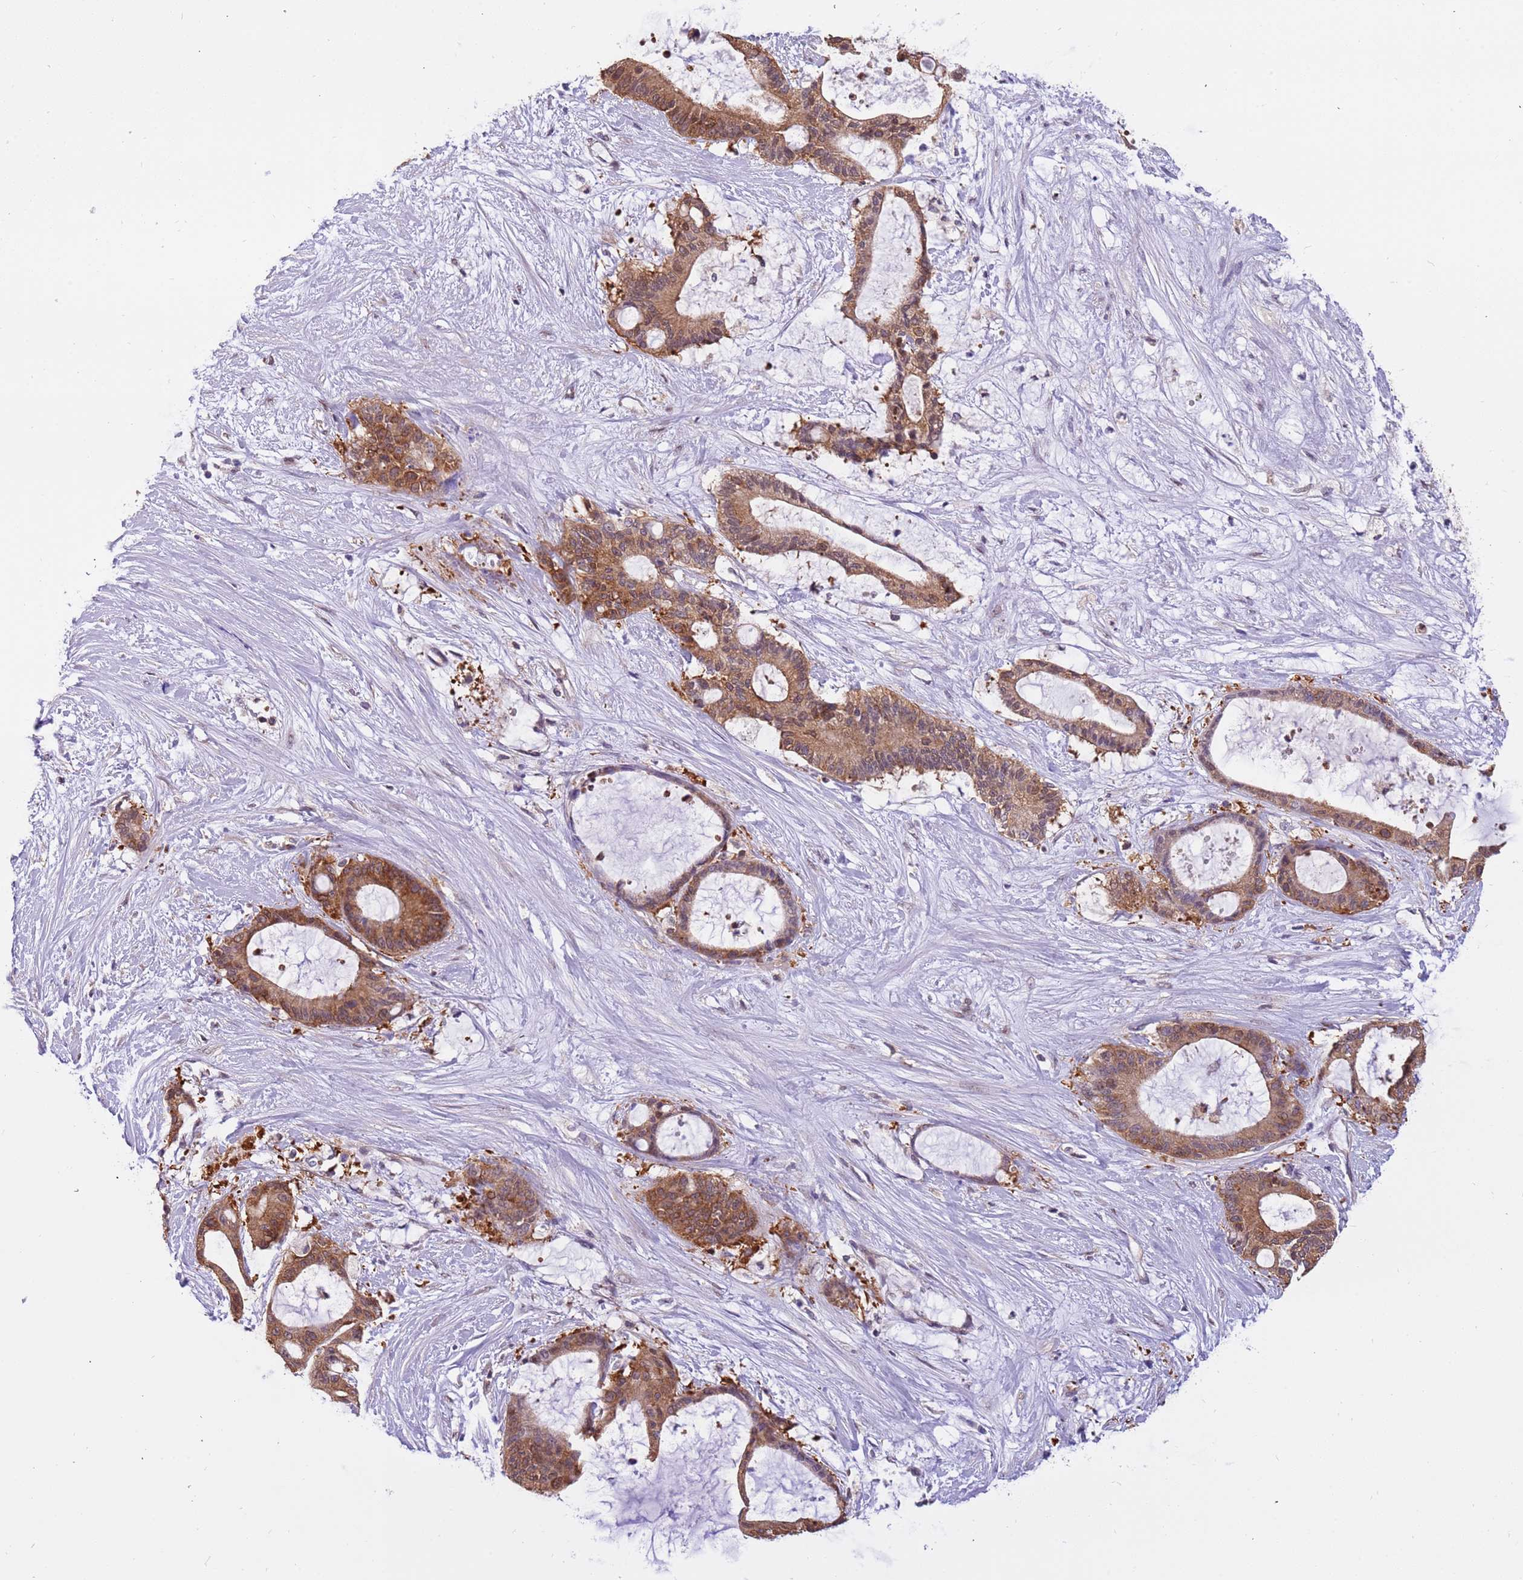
{"staining": {"intensity": "moderate", "quantity": ">75%", "location": "cytoplasmic/membranous"}, "tissue": "liver cancer", "cell_type": "Tumor cells", "image_type": "cancer", "snomed": [{"axis": "morphology", "description": "Normal tissue, NOS"}, {"axis": "morphology", "description": "Cholangiocarcinoma"}, {"axis": "topography", "description": "Liver"}, {"axis": "topography", "description": "Peripheral nerve tissue"}], "caption": "This micrograph demonstrates IHC staining of liver cancer, with medium moderate cytoplasmic/membranous positivity in approximately >75% of tumor cells.", "gene": "STIP1", "patient": {"sex": "female", "age": 73}}